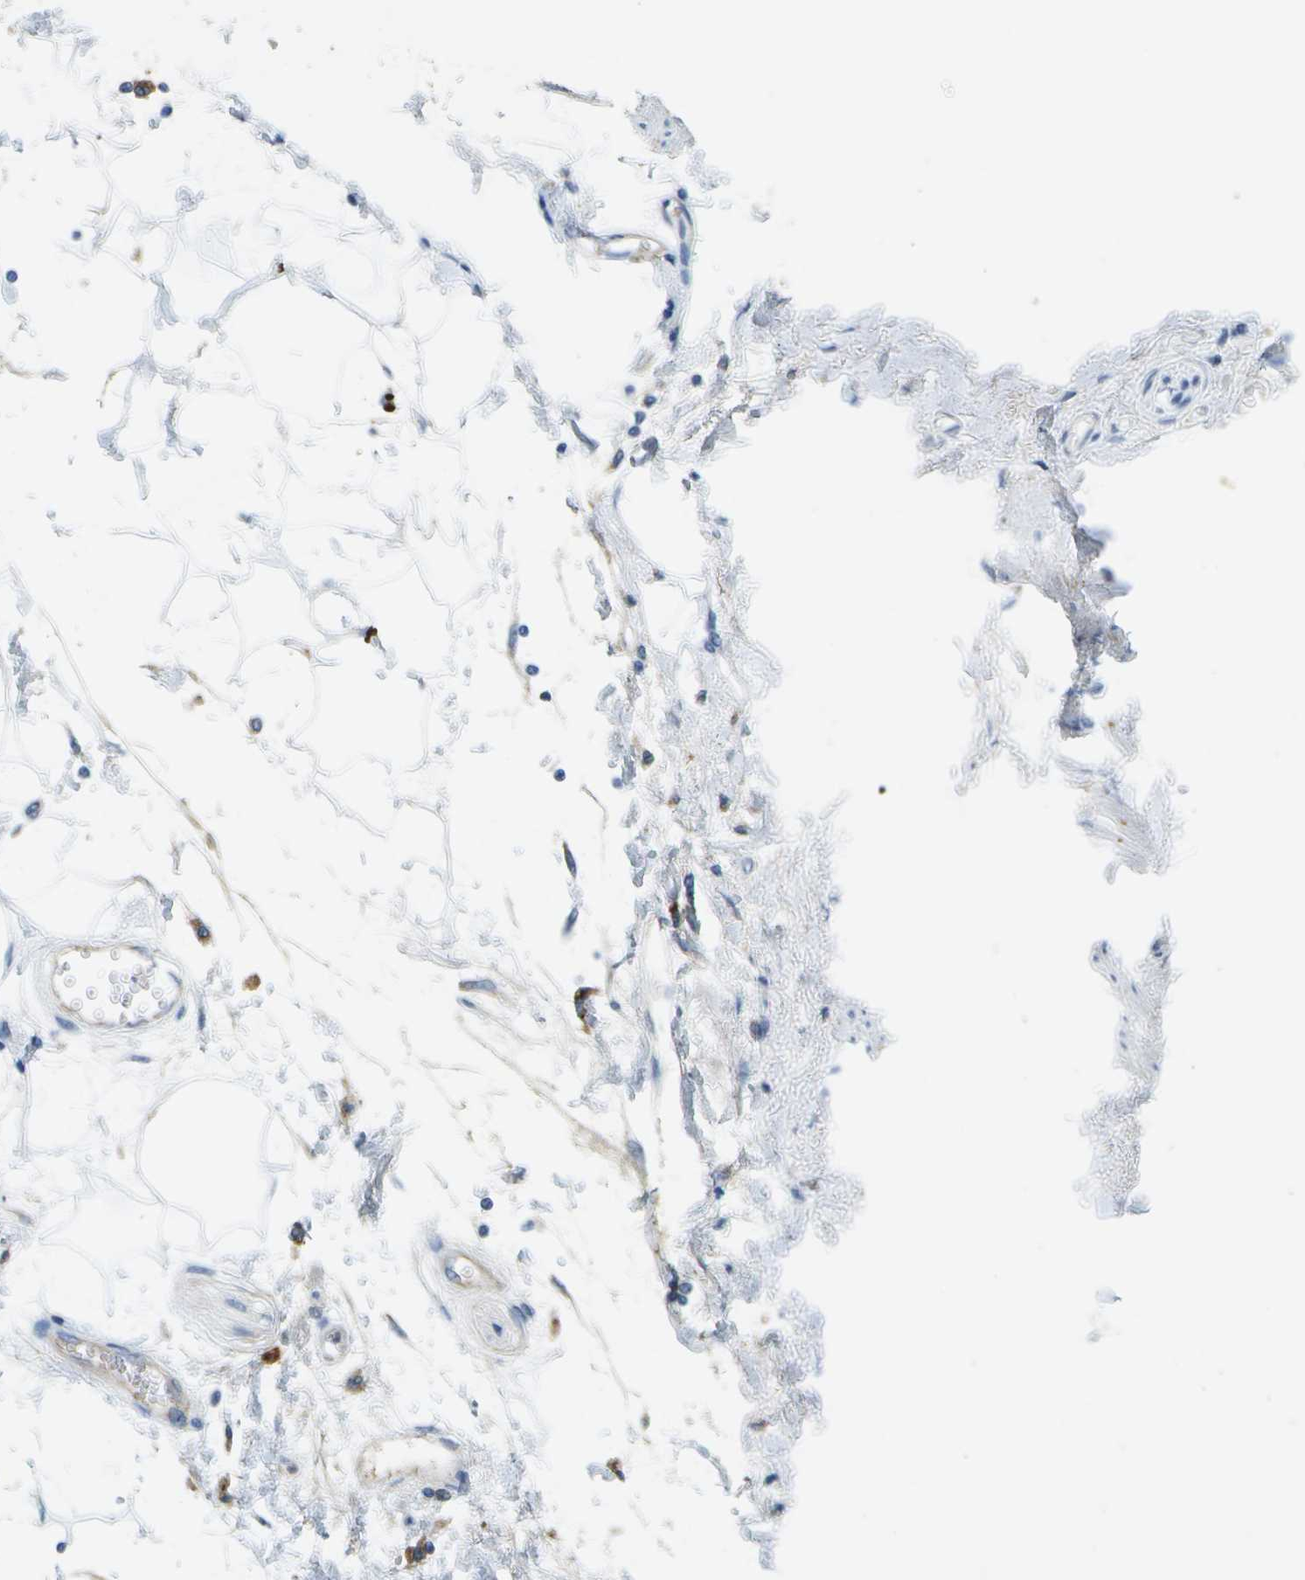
{"staining": {"intensity": "negative", "quantity": "none", "location": "none"}, "tissue": "adipose tissue", "cell_type": "Adipocytes", "image_type": "normal", "snomed": [{"axis": "morphology", "description": "Normal tissue, NOS"}, {"axis": "morphology", "description": "Adenocarcinoma, NOS"}, {"axis": "topography", "description": "Duodenum"}, {"axis": "topography", "description": "Peripheral nerve tissue"}], "caption": "Adipocytes are negative for protein expression in benign human adipose tissue. The staining was performed using DAB (3,3'-diaminobenzidine) to visualize the protein expression in brown, while the nuclei were stained in blue with hematoxylin (Magnification: 20x).", "gene": "LIPG", "patient": {"sex": "female", "age": 60}}